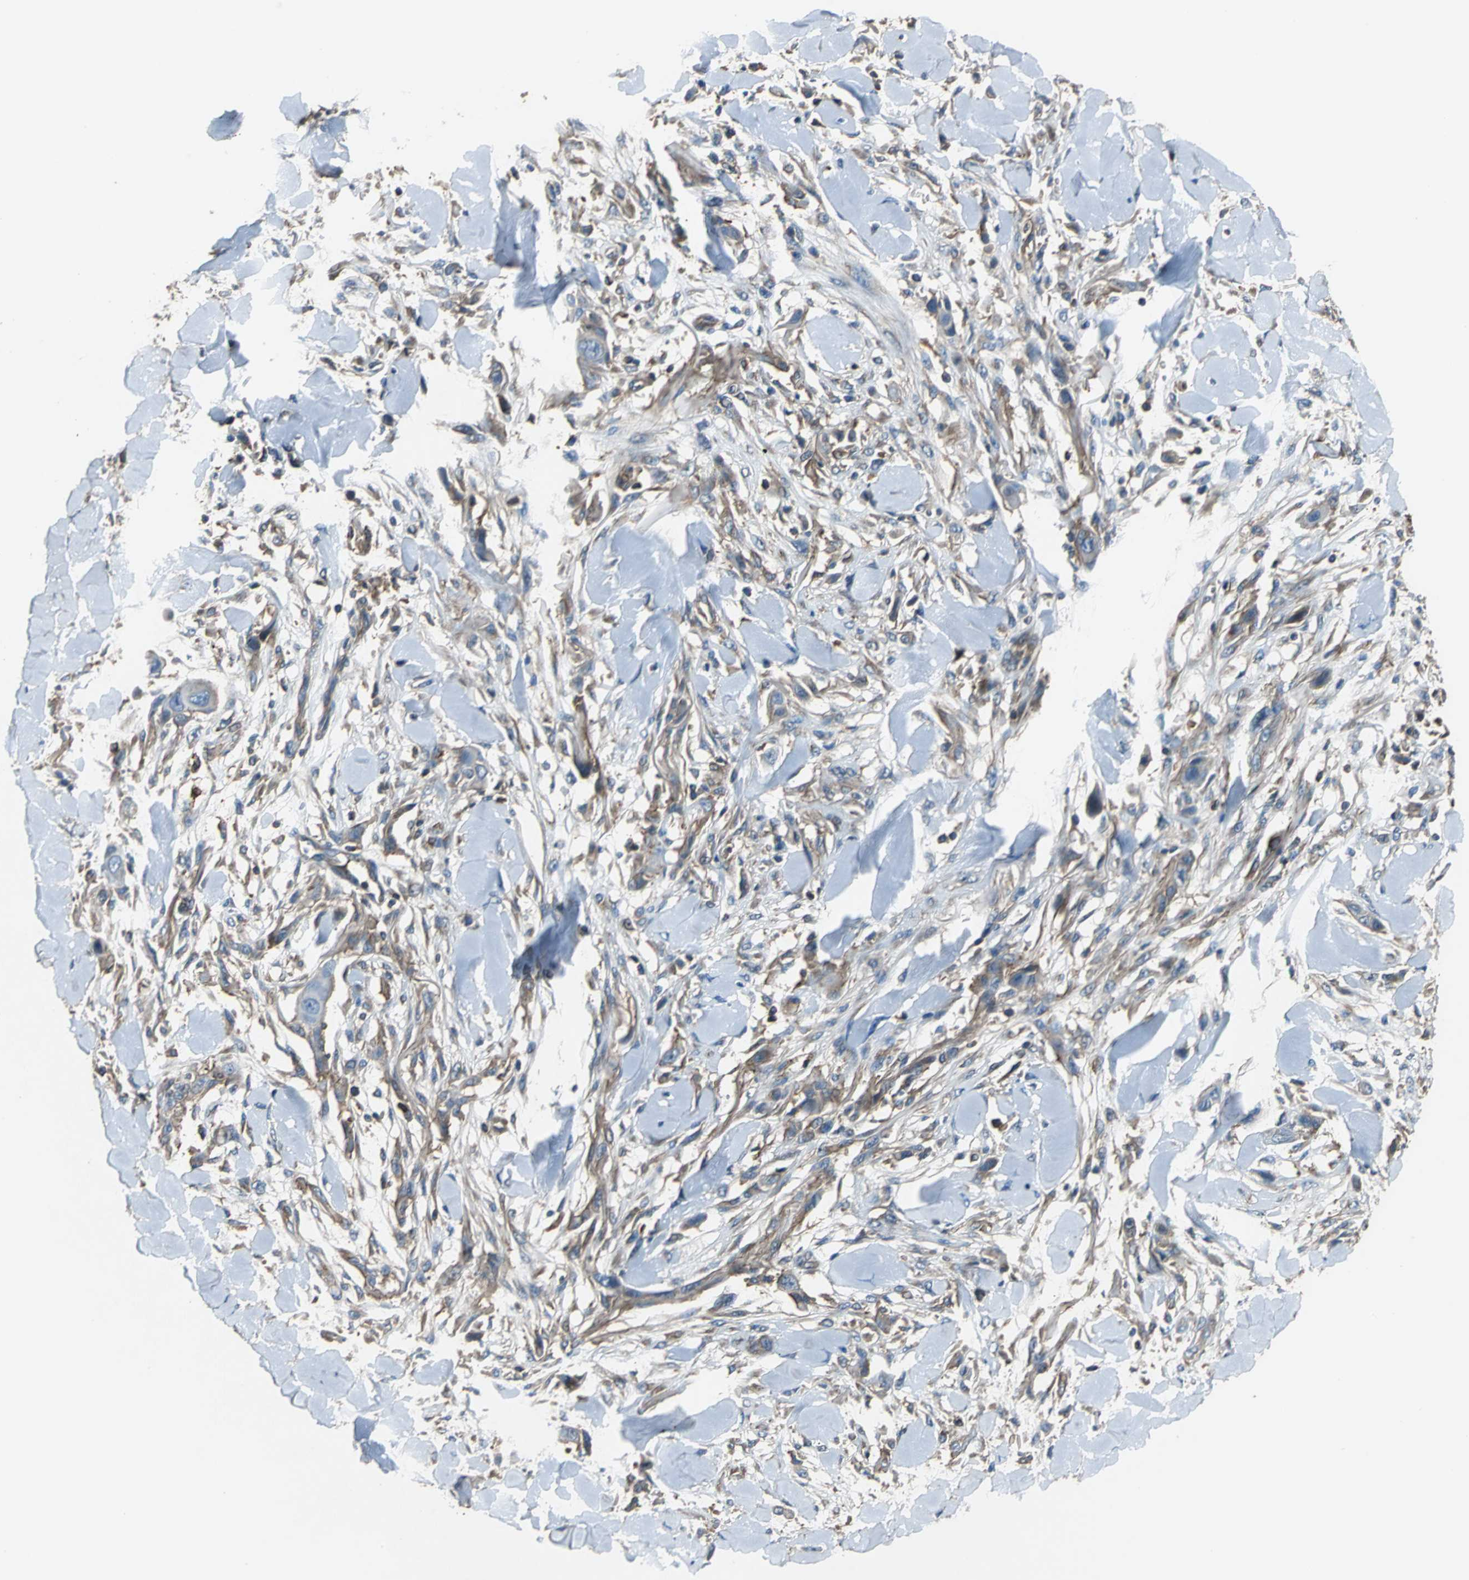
{"staining": {"intensity": "moderate", "quantity": ">75%", "location": "cytoplasmic/membranous"}, "tissue": "skin cancer", "cell_type": "Tumor cells", "image_type": "cancer", "snomed": [{"axis": "morphology", "description": "Squamous cell carcinoma, NOS"}, {"axis": "topography", "description": "Skin"}], "caption": "The image exhibits staining of skin cancer (squamous cell carcinoma), revealing moderate cytoplasmic/membranous protein positivity (brown color) within tumor cells. The staining was performed using DAB, with brown indicating positive protein expression. Nuclei are stained blue with hematoxylin.", "gene": "PARVA", "patient": {"sex": "female", "age": 59}}